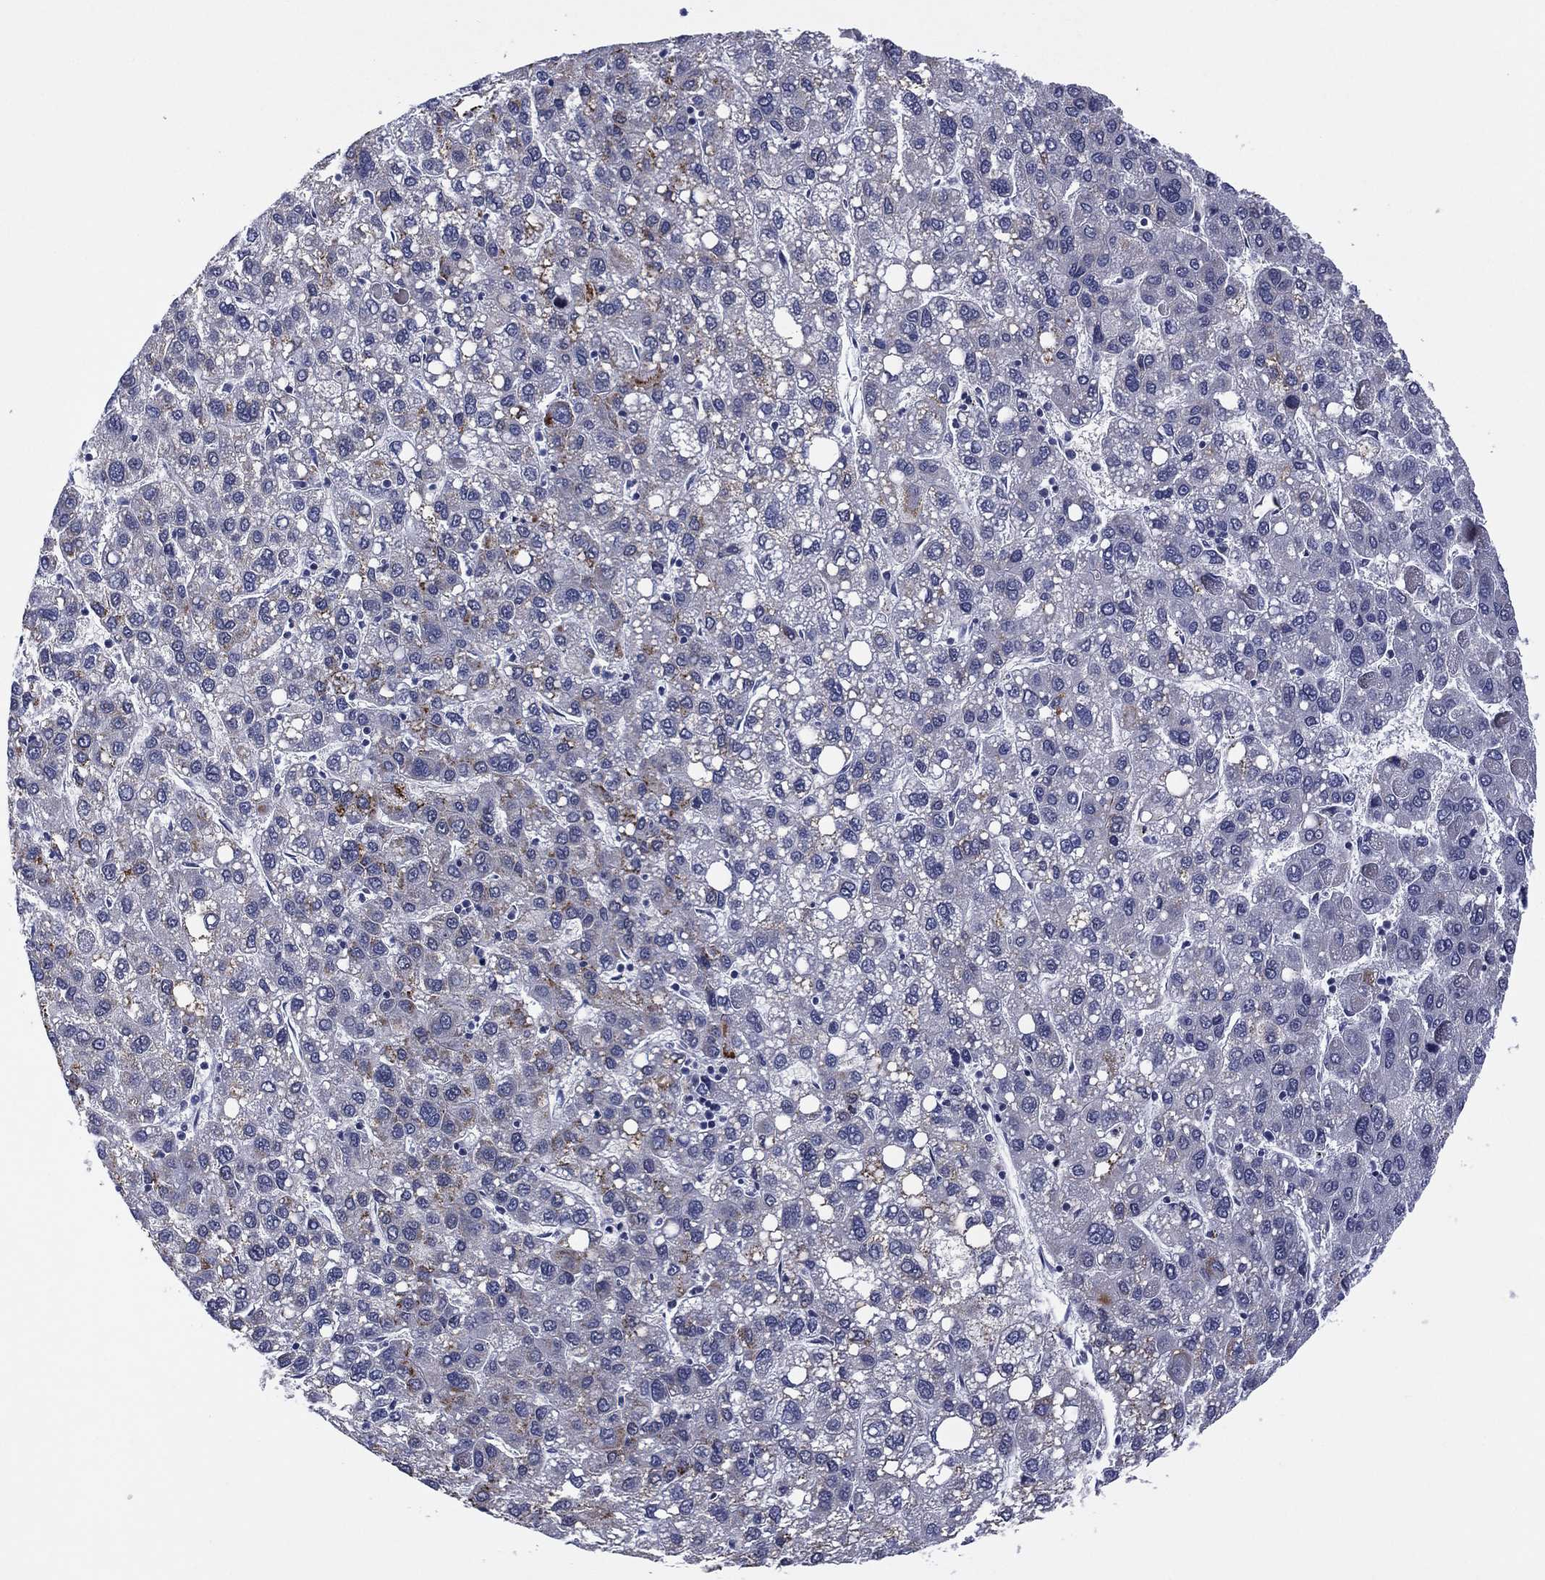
{"staining": {"intensity": "negative", "quantity": "none", "location": "none"}, "tissue": "liver cancer", "cell_type": "Tumor cells", "image_type": "cancer", "snomed": [{"axis": "morphology", "description": "Carcinoma, Hepatocellular, NOS"}, {"axis": "topography", "description": "Liver"}], "caption": "Tumor cells are negative for protein expression in human liver cancer (hepatocellular carcinoma).", "gene": "CLIP3", "patient": {"sex": "female", "age": 82}}